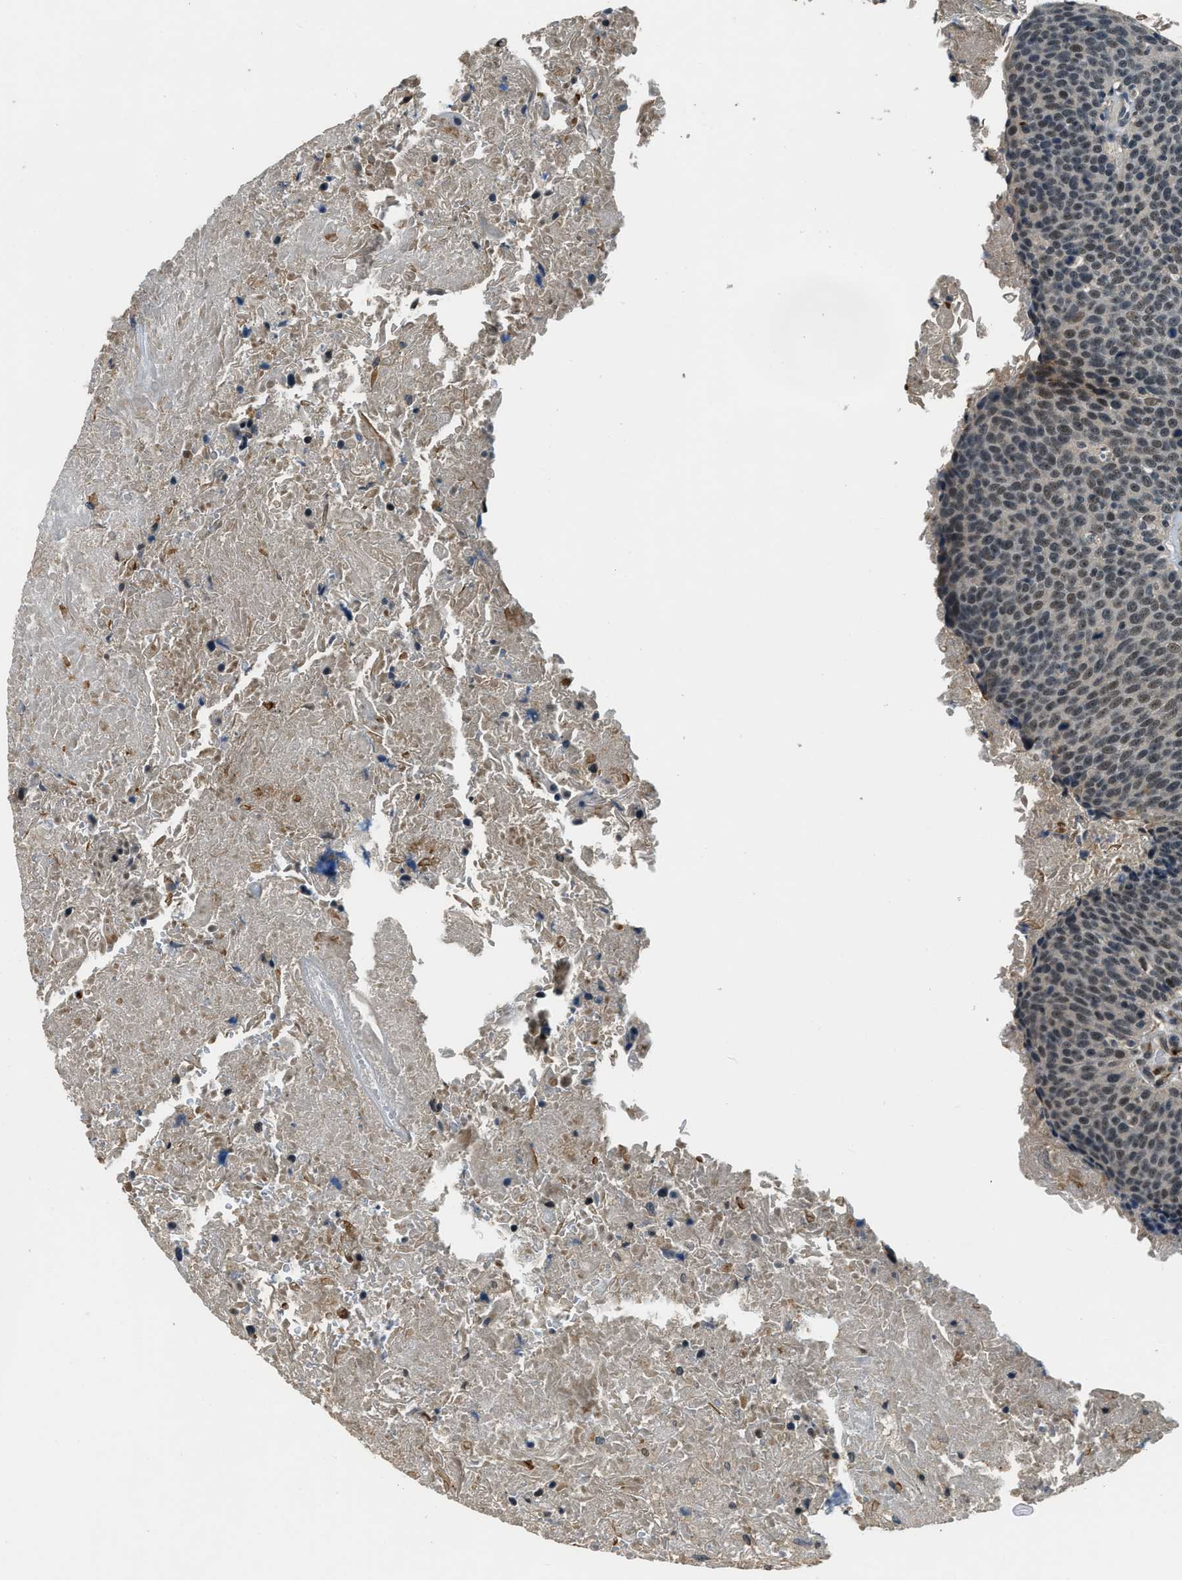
{"staining": {"intensity": "weak", "quantity": "25%-75%", "location": "nuclear"}, "tissue": "head and neck cancer", "cell_type": "Tumor cells", "image_type": "cancer", "snomed": [{"axis": "morphology", "description": "Squamous cell carcinoma, NOS"}, {"axis": "morphology", "description": "Squamous cell carcinoma, metastatic, NOS"}, {"axis": "topography", "description": "Lymph node"}, {"axis": "topography", "description": "Head-Neck"}], "caption": "Protein analysis of head and neck cancer tissue reveals weak nuclear expression in about 25%-75% of tumor cells.", "gene": "MED21", "patient": {"sex": "male", "age": 62}}